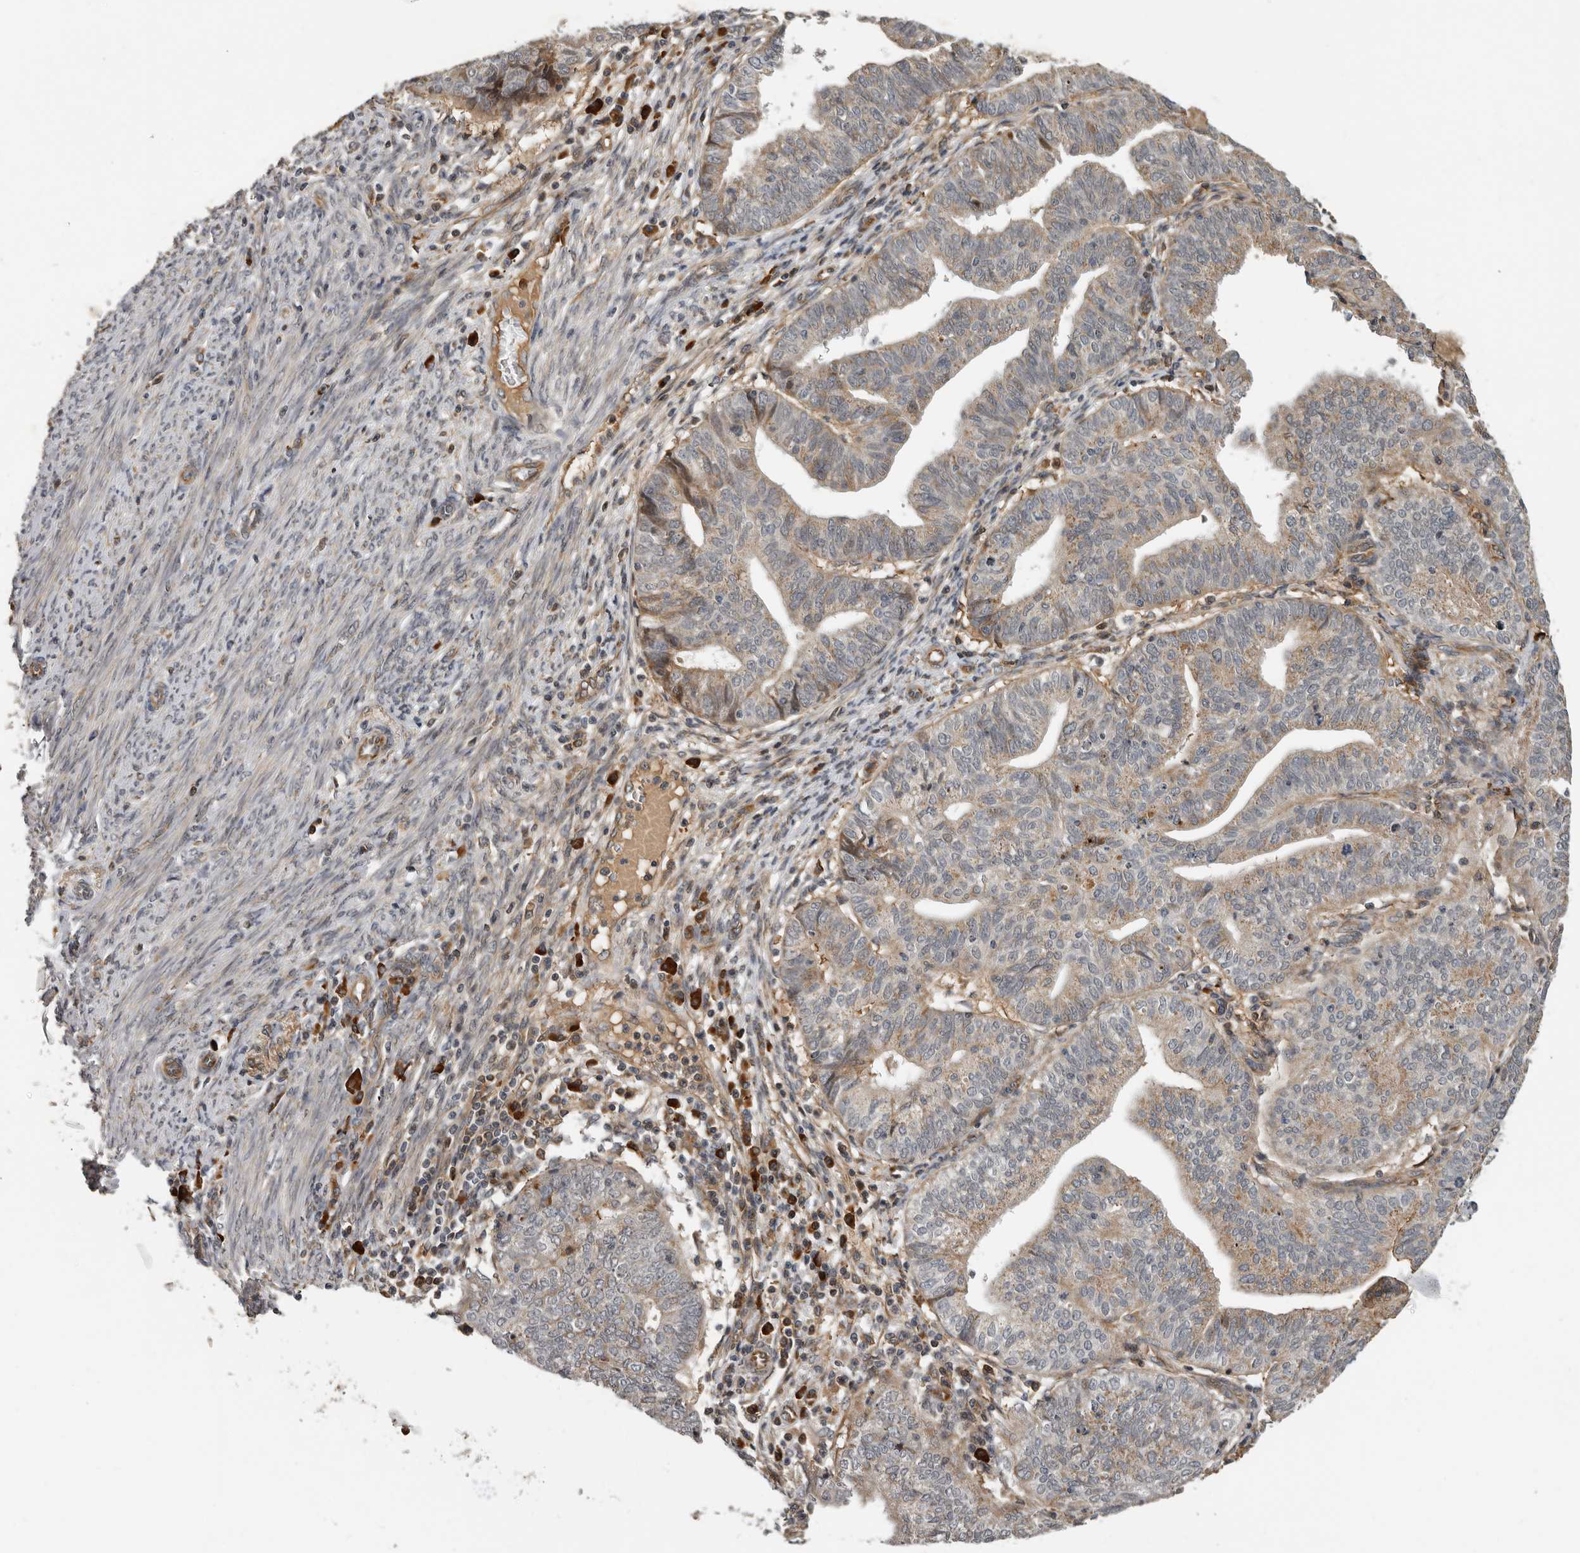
{"staining": {"intensity": "weak", "quantity": "25%-75%", "location": "cytoplasmic/membranous"}, "tissue": "endometrial cancer", "cell_type": "Tumor cells", "image_type": "cancer", "snomed": [{"axis": "morphology", "description": "Adenocarcinoma, NOS"}, {"axis": "topography", "description": "Uterus"}], "caption": "IHC (DAB) staining of human endometrial cancer demonstrates weak cytoplasmic/membranous protein expression in approximately 25%-75% of tumor cells. (Stains: DAB in brown, nuclei in blue, Microscopy: brightfield microscopy at high magnification).", "gene": "RNF157", "patient": {"sex": "female", "age": 77}}